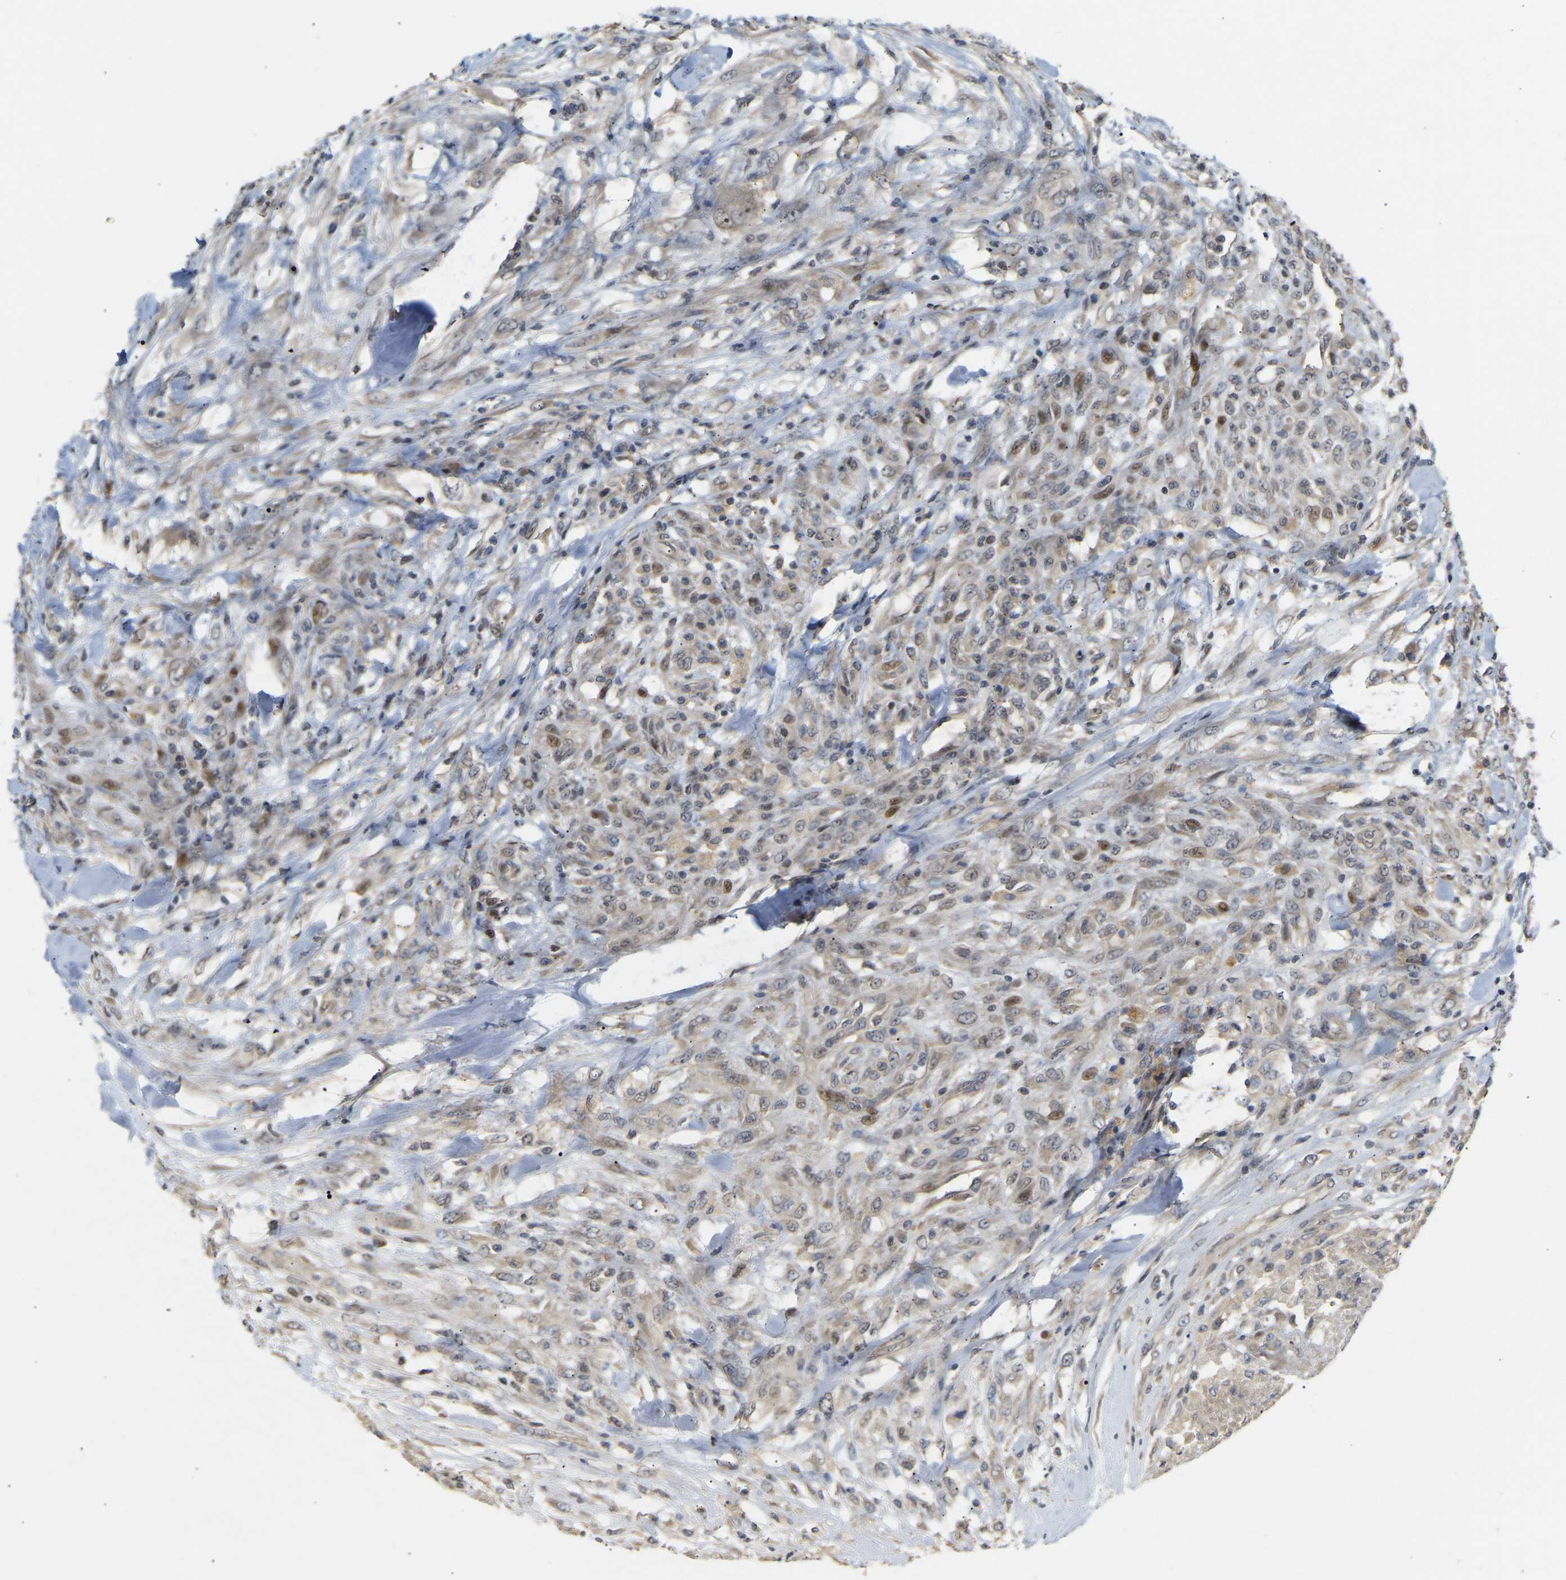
{"staining": {"intensity": "negative", "quantity": "none", "location": "none"}, "tissue": "testis cancer", "cell_type": "Tumor cells", "image_type": "cancer", "snomed": [{"axis": "morphology", "description": "Seminoma, NOS"}, {"axis": "topography", "description": "Testis"}], "caption": "IHC micrograph of neoplastic tissue: testis cancer (seminoma) stained with DAB (3,3'-diaminobenzidine) demonstrates no significant protein positivity in tumor cells.", "gene": "PTPN4", "patient": {"sex": "male", "age": 59}}